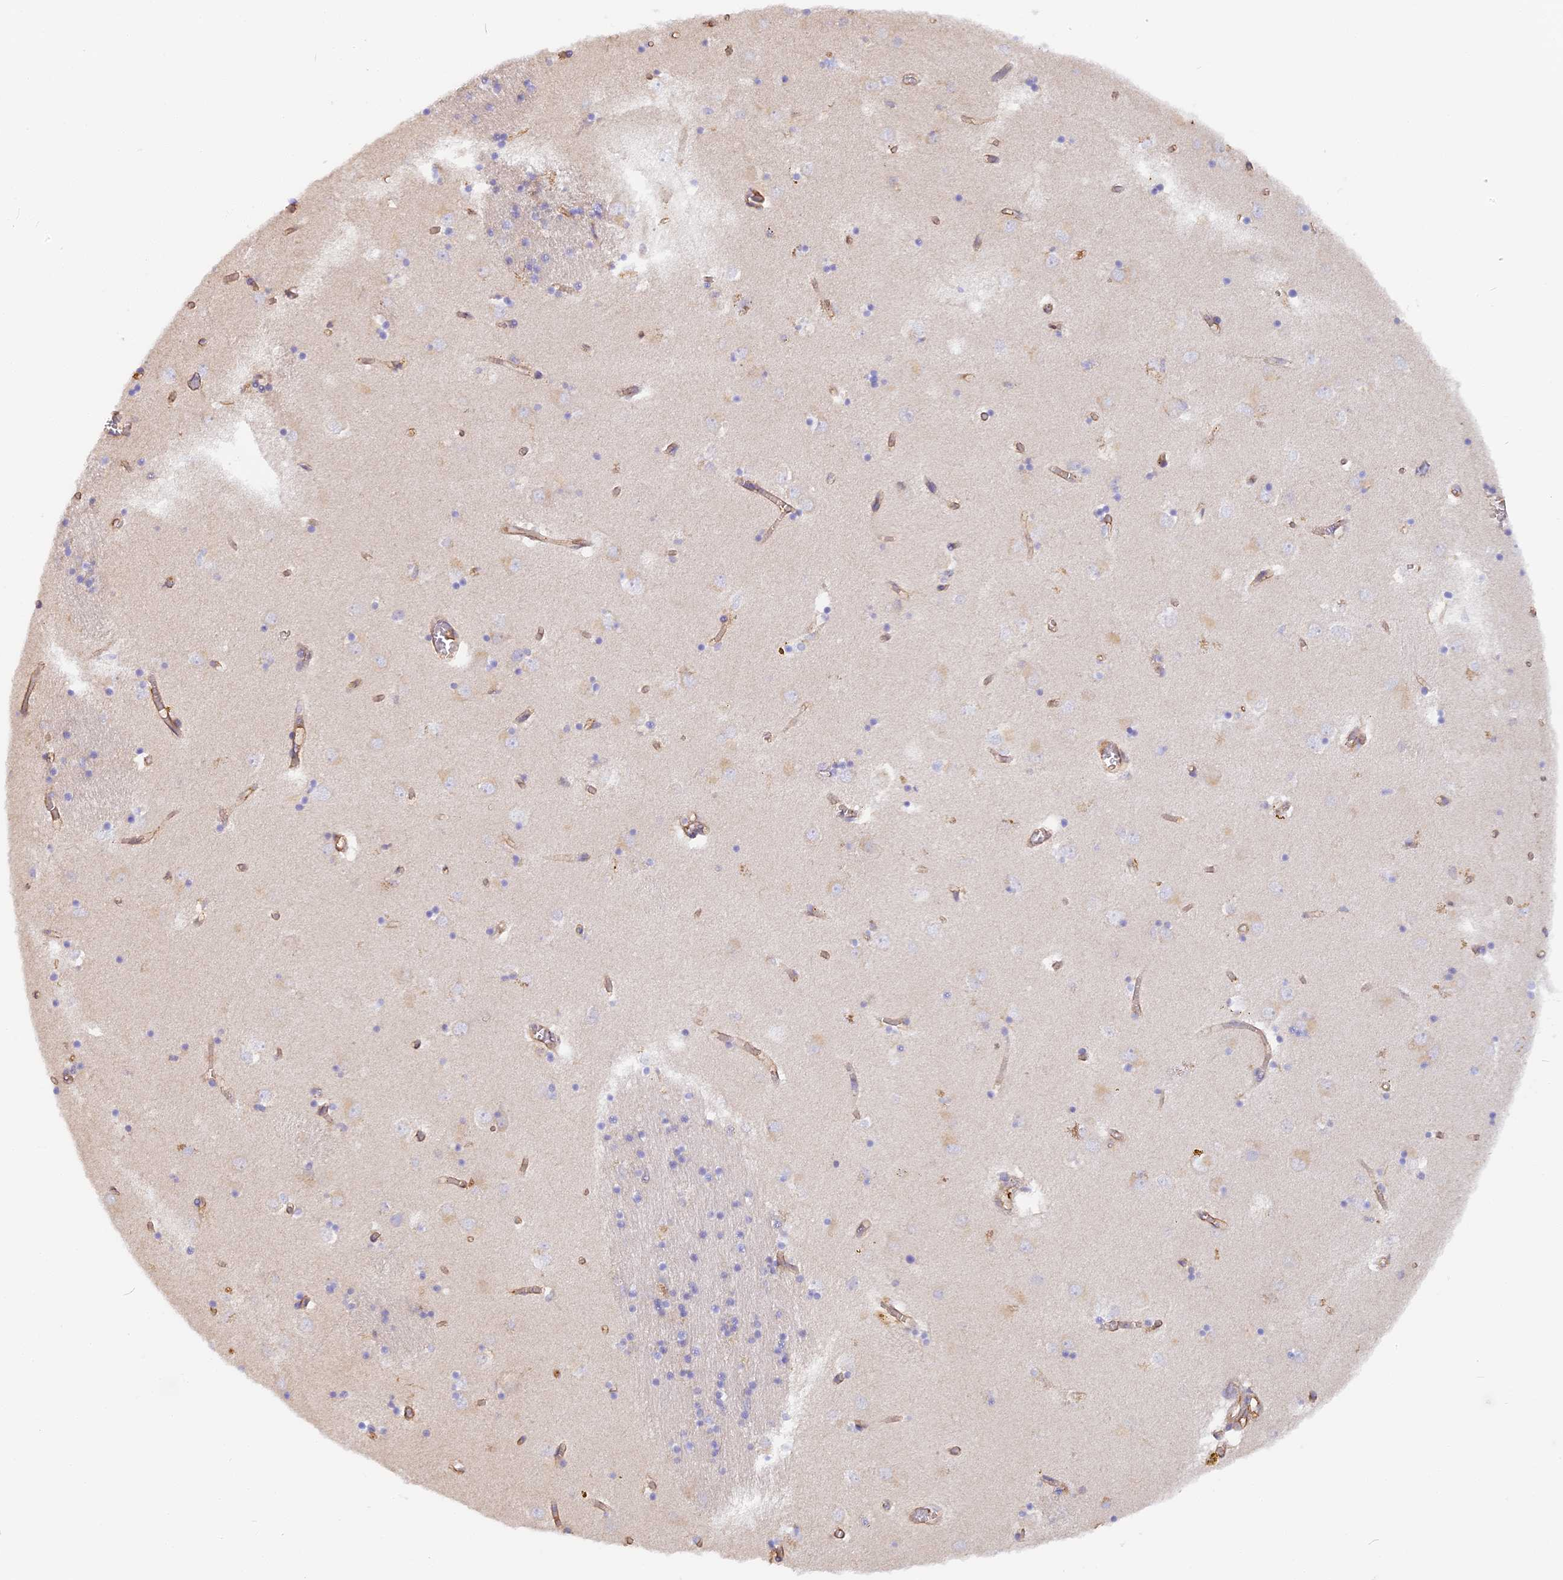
{"staining": {"intensity": "negative", "quantity": "none", "location": "none"}, "tissue": "caudate", "cell_type": "Glial cells", "image_type": "normal", "snomed": [{"axis": "morphology", "description": "Normal tissue, NOS"}, {"axis": "topography", "description": "Lateral ventricle wall"}], "caption": "This micrograph is of unremarkable caudate stained with immunohistochemistry to label a protein in brown with the nuclei are counter-stained blue. There is no positivity in glial cells.", "gene": "VPS18", "patient": {"sex": "male", "age": 70}}